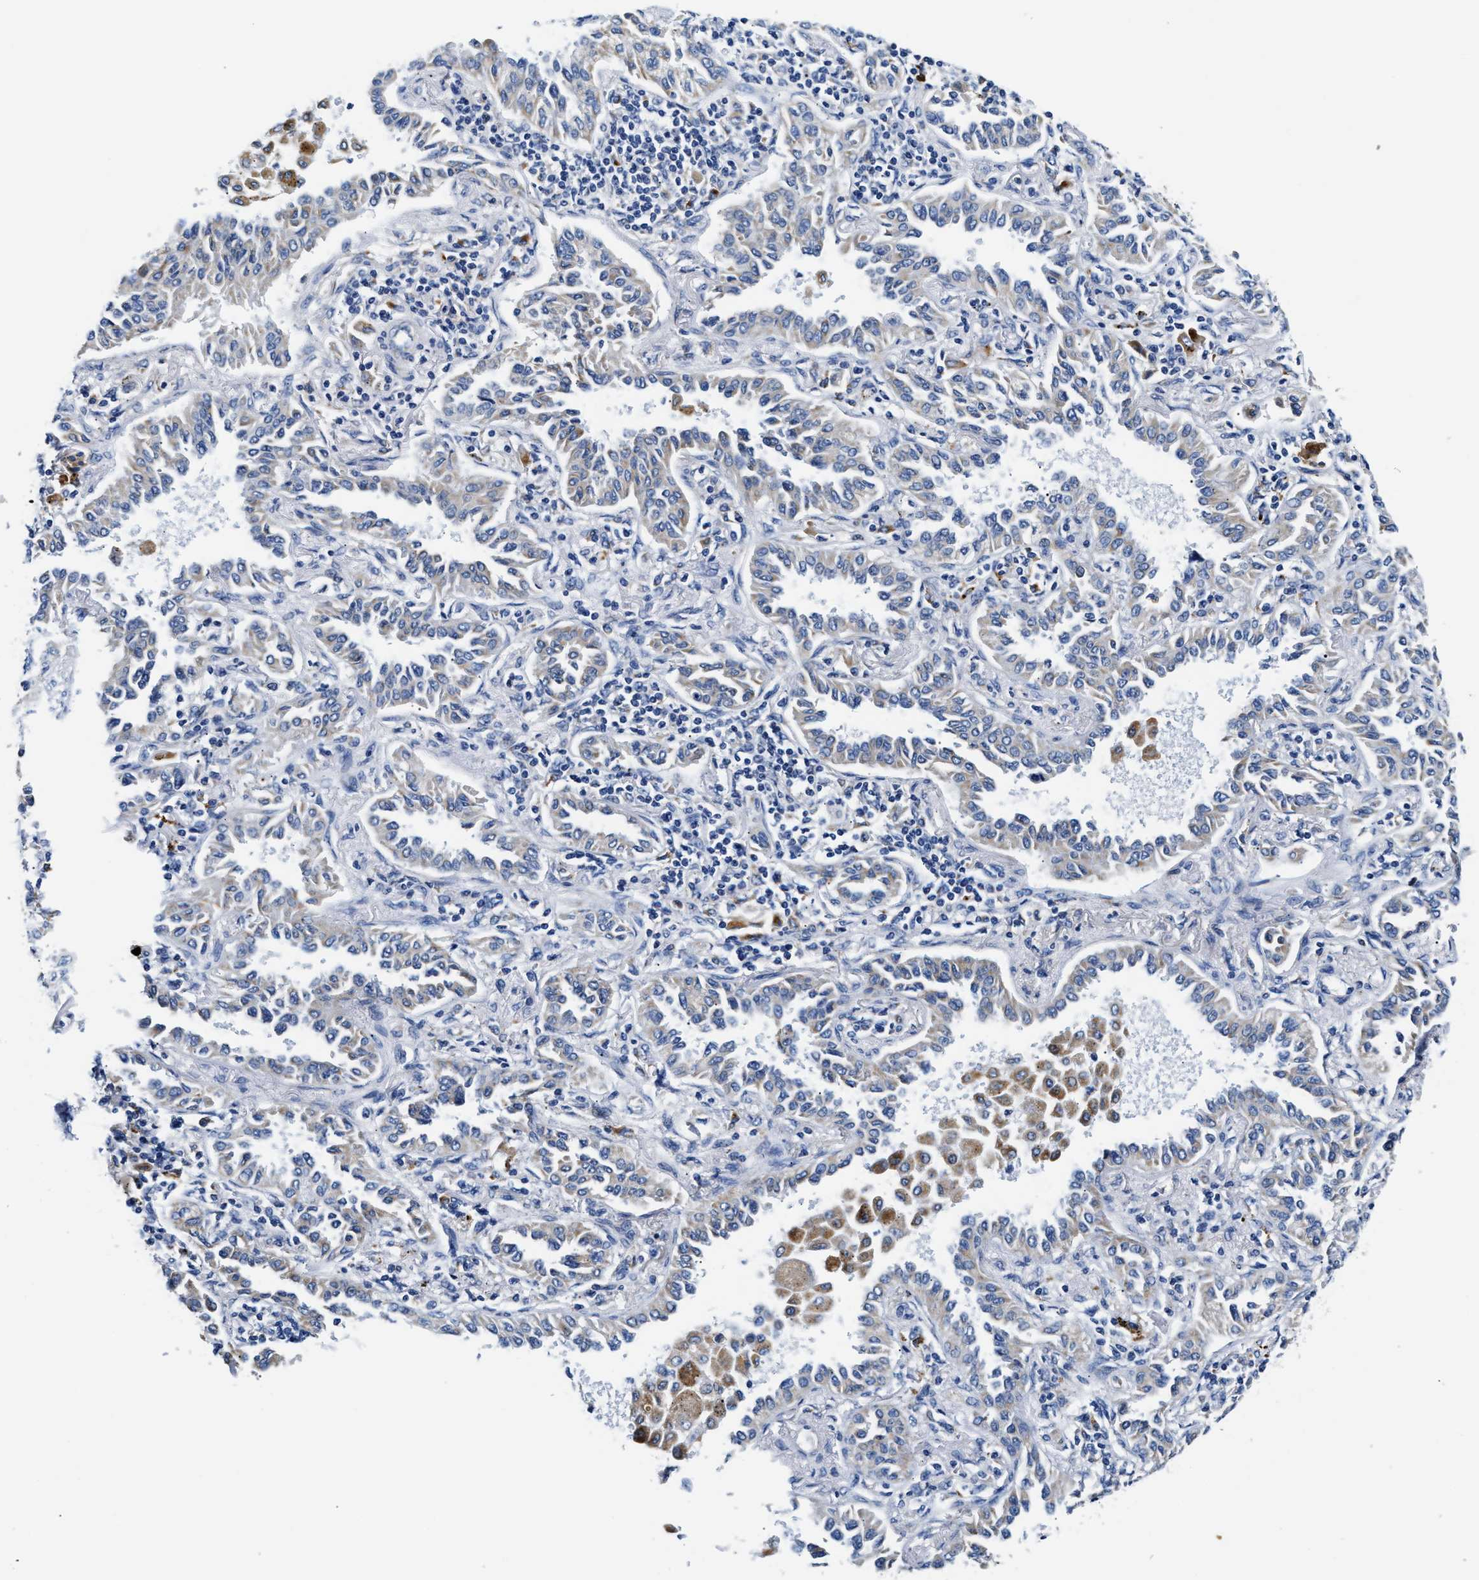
{"staining": {"intensity": "weak", "quantity": "25%-75%", "location": "cytoplasmic/membranous"}, "tissue": "lung cancer", "cell_type": "Tumor cells", "image_type": "cancer", "snomed": [{"axis": "morphology", "description": "Normal tissue, NOS"}, {"axis": "morphology", "description": "Adenocarcinoma, NOS"}, {"axis": "topography", "description": "Lung"}], "caption": "Immunohistochemical staining of adenocarcinoma (lung) displays low levels of weak cytoplasmic/membranous protein staining in about 25%-75% of tumor cells.", "gene": "ACADVL", "patient": {"sex": "male", "age": 59}}